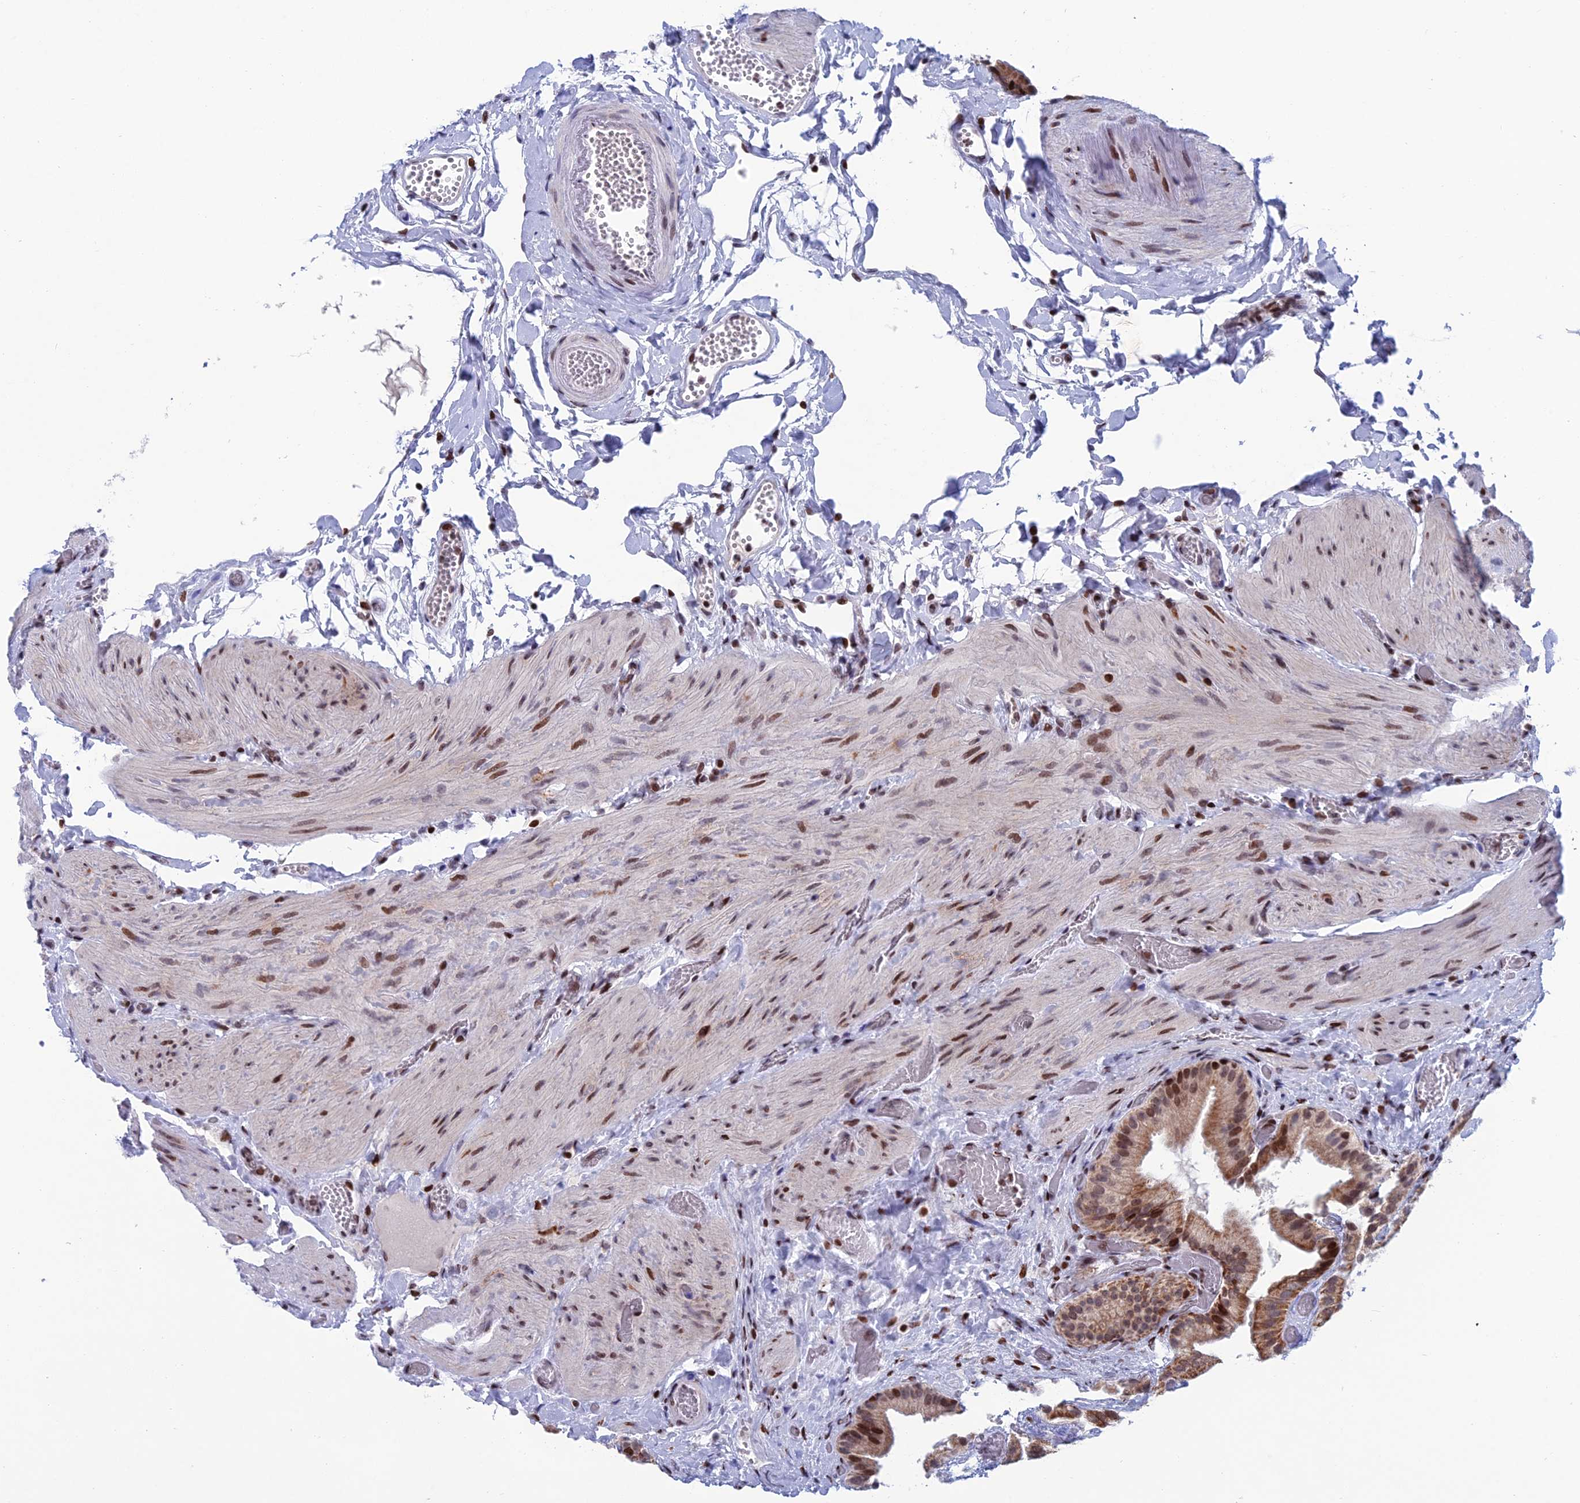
{"staining": {"intensity": "moderate", "quantity": ">75%", "location": "cytoplasmic/membranous,nuclear"}, "tissue": "gallbladder", "cell_type": "Glandular cells", "image_type": "normal", "snomed": [{"axis": "morphology", "description": "Normal tissue, NOS"}, {"axis": "topography", "description": "Gallbladder"}], "caption": "Immunohistochemical staining of unremarkable gallbladder demonstrates medium levels of moderate cytoplasmic/membranous,nuclear expression in about >75% of glandular cells.", "gene": "AFF3", "patient": {"sex": "female", "age": 64}}